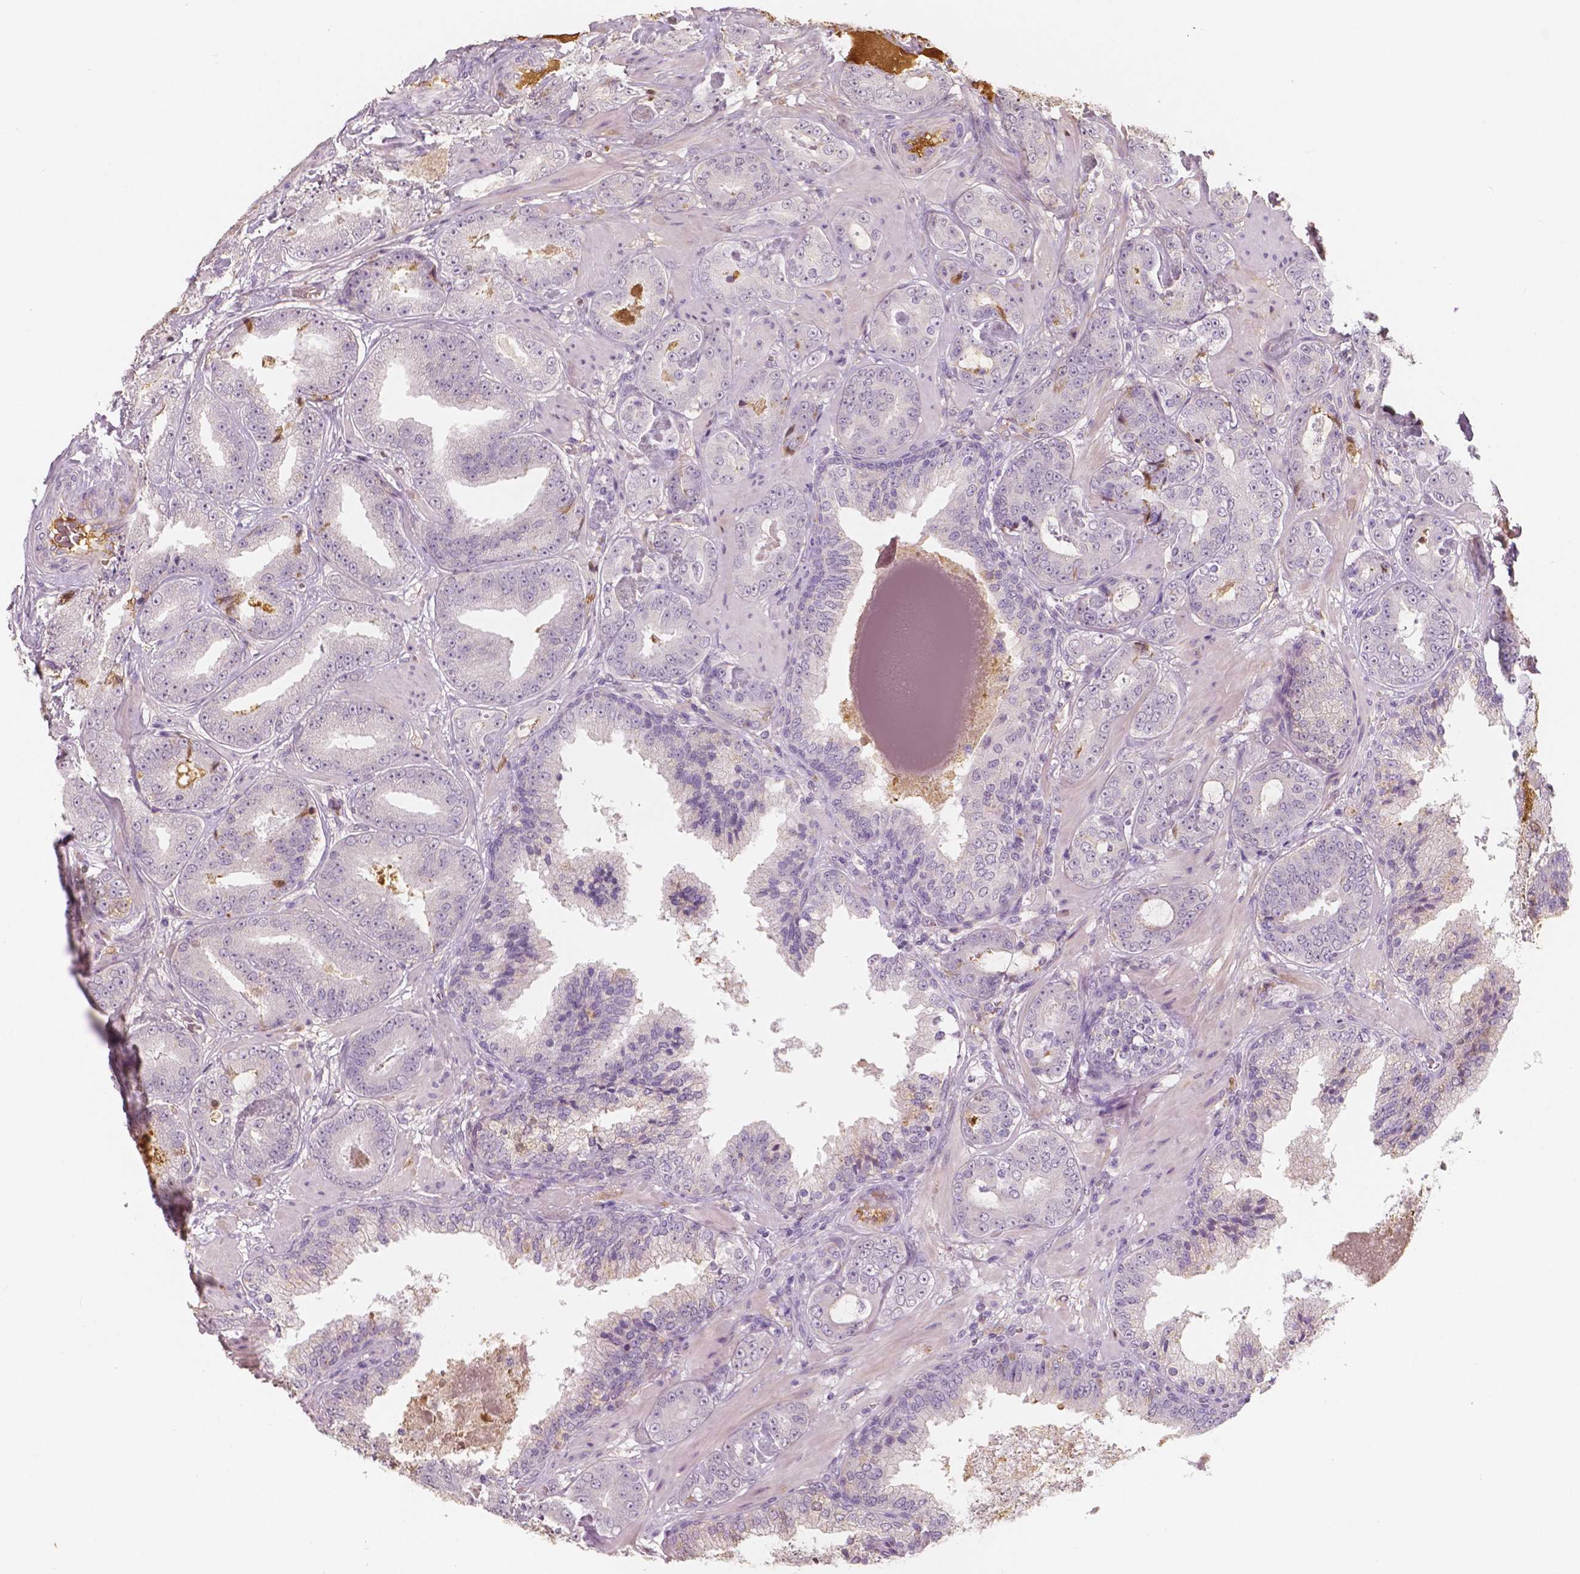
{"staining": {"intensity": "negative", "quantity": "none", "location": "none"}, "tissue": "prostate cancer", "cell_type": "Tumor cells", "image_type": "cancer", "snomed": [{"axis": "morphology", "description": "Adenocarcinoma, Low grade"}, {"axis": "topography", "description": "Prostate"}], "caption": "IHC photomicrograph of neoplastic tissue: low-grade adenocarcinoma (prostate) stained with DAB (3,3'-diaminobenzidine) reveals no significant protein staining in tumor cells.", "gene": "APOA4", "patient": {"sex": "male", "age": 60}}